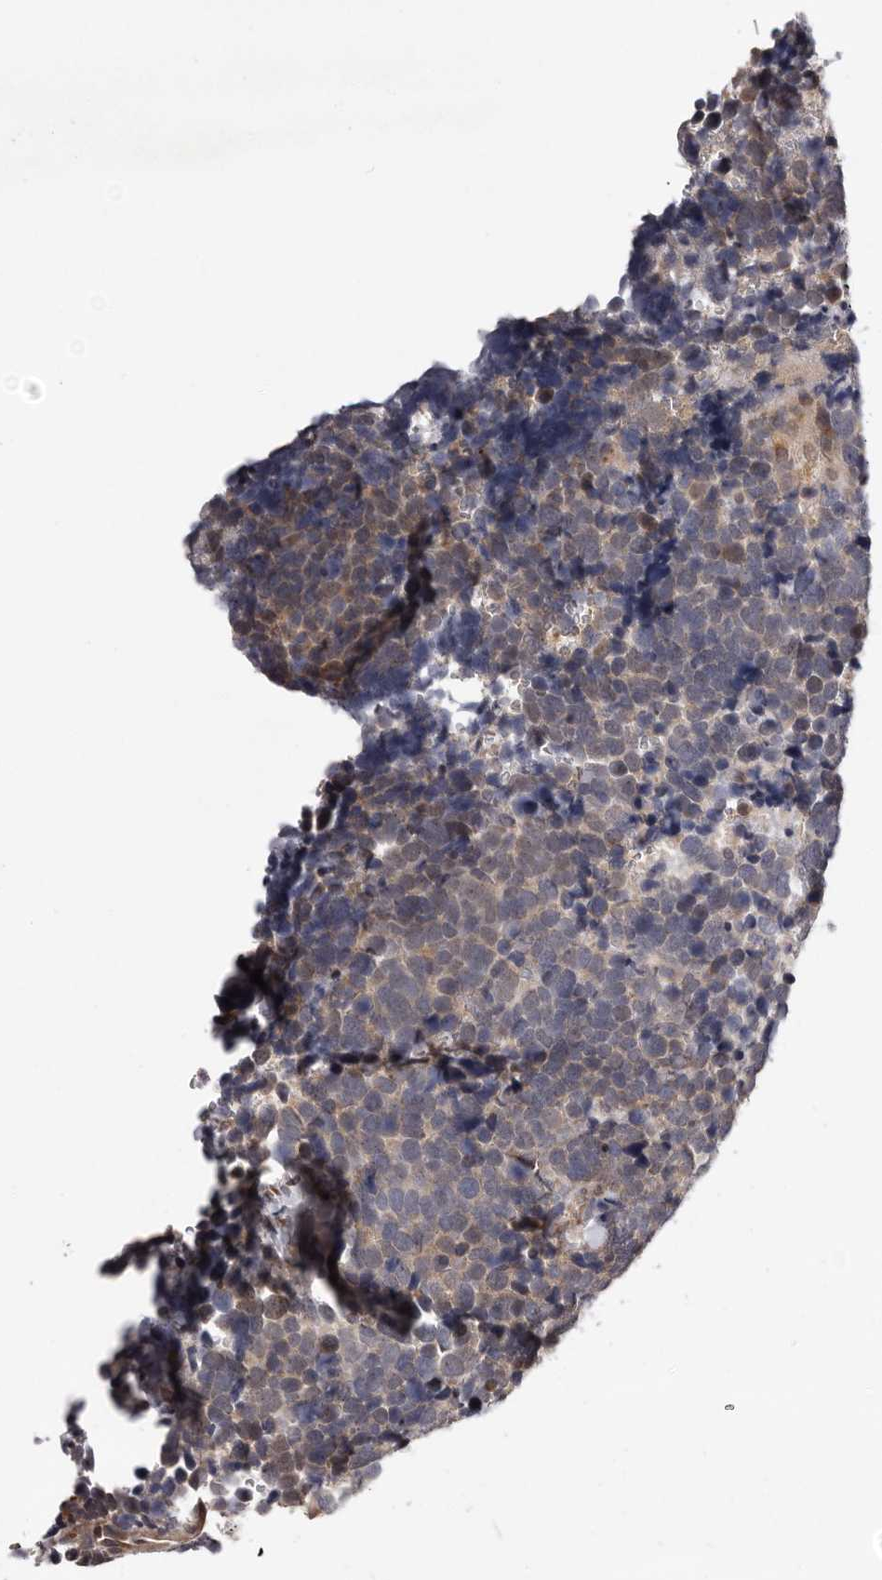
{"staining": {"intensity": "weak", "quantity": "25%-75%", "location": "cytoplasmic/membranous"}, "tissue": "urothelial cancer", "cell_type": "Tumor cells", "image_type": "cancer", "snomed": [{"axis": "morphology", "description": "Urothelial carcinoma, High grade"}, {"axis": "topography", "description": "Urinary bladder"}], "caption": "A brown stain labels weak cytoplasmic/membranous positivity of a protein in human urothelial cancer tumor cells. The staining is performed using DAB (3,3'-diaminobenzidine) brown chromogen to label protein expression. The nuclei are counter-stained blue using hematoxylin.", "gene": "MED8", "patient": {"sex": "female", "age": 82}}